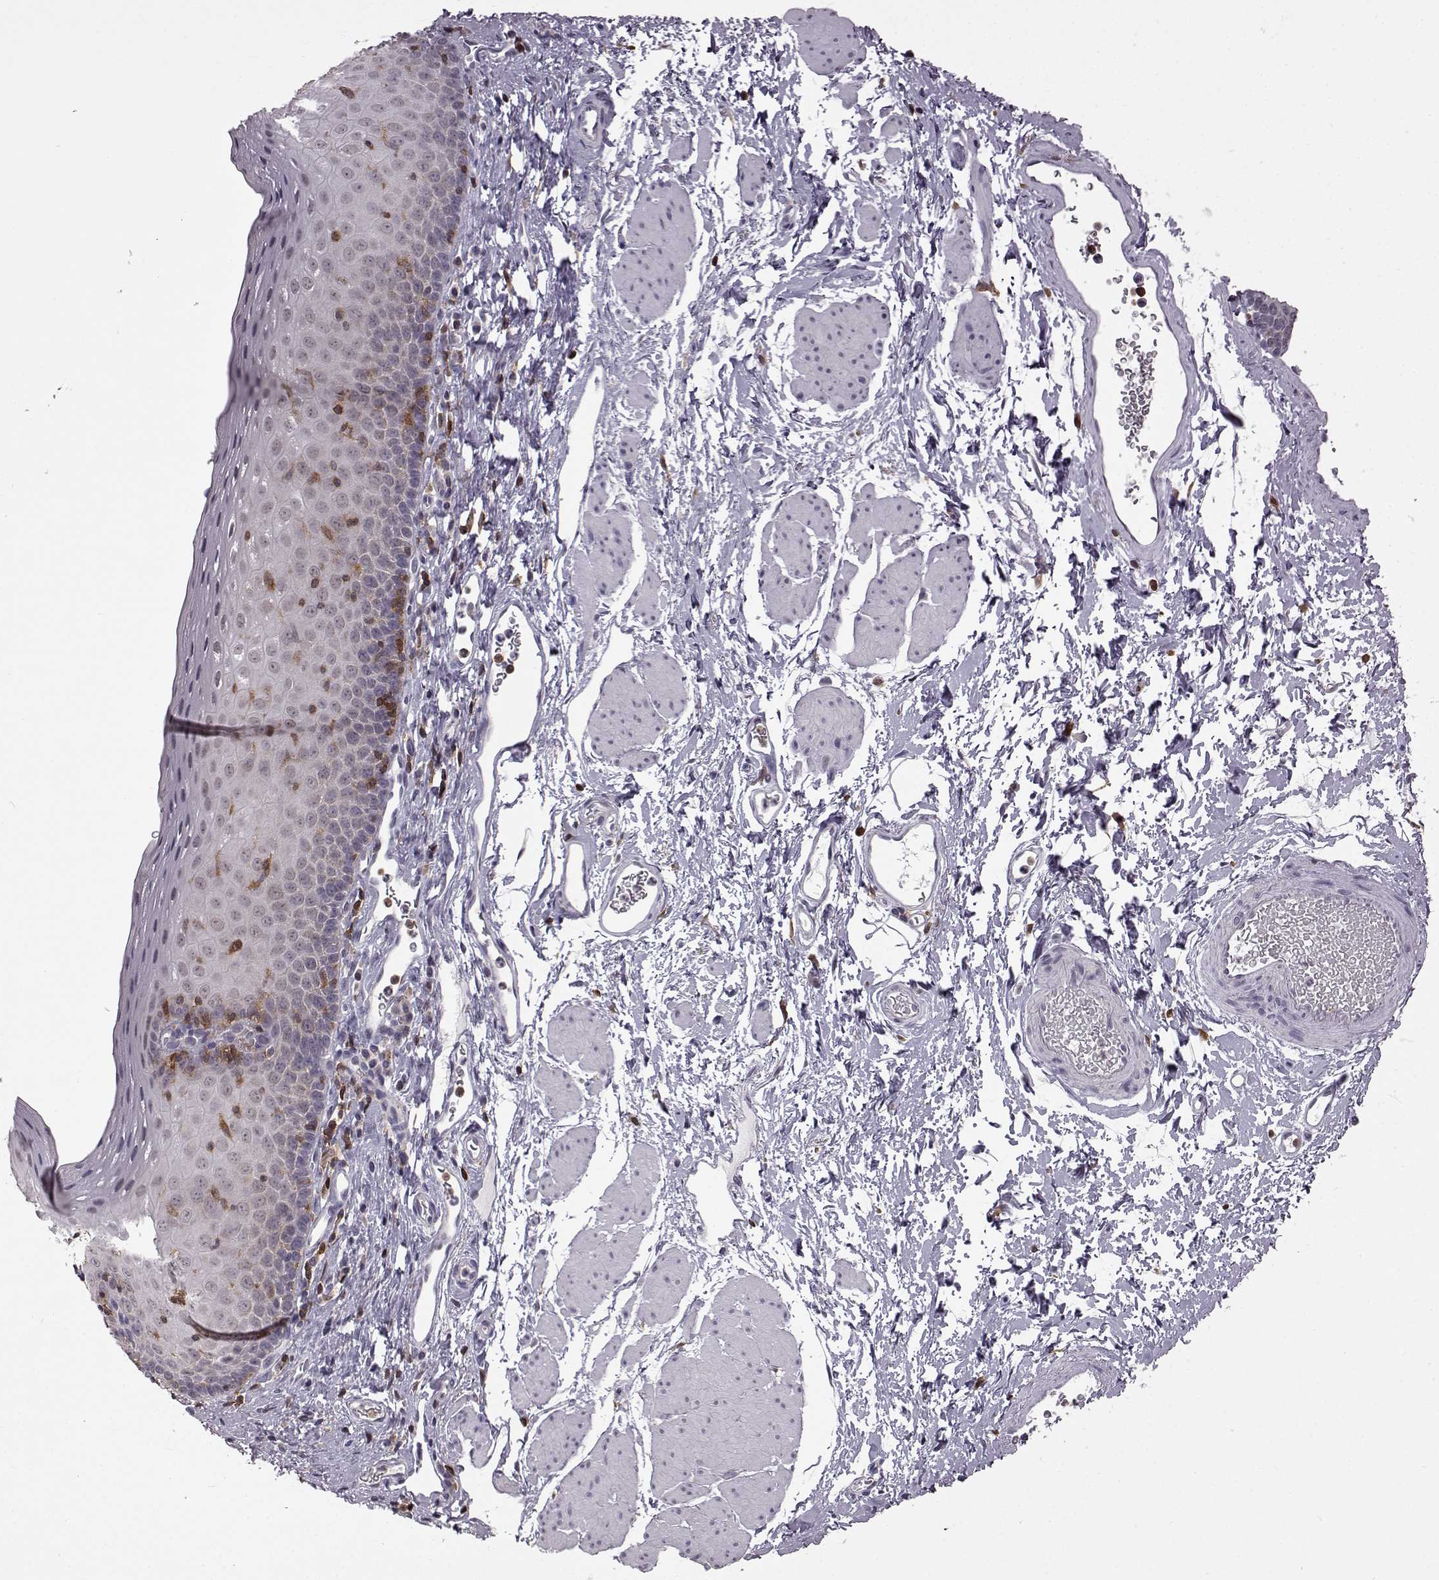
{"staining": {"intensity": "negative", "quantity": "none", "location": "none"}, "tissue": "esophagus", "cell_type": "Squamous epithelial cells", "image_type": "normal", "snomed": [{"axis": "morphology", "description": "Normal tissue, NOS"}, {"axis": "topography", "description": "Esophagus"}], "caption": "High power microscopy micrograph of an immunohistochemistry (IHC) photomicrograph of normal esophagus, revealing no significant expression in squamous epithelial cells.", "gene": "DOK2", "patient": {"sex": "female", "age": 64}}